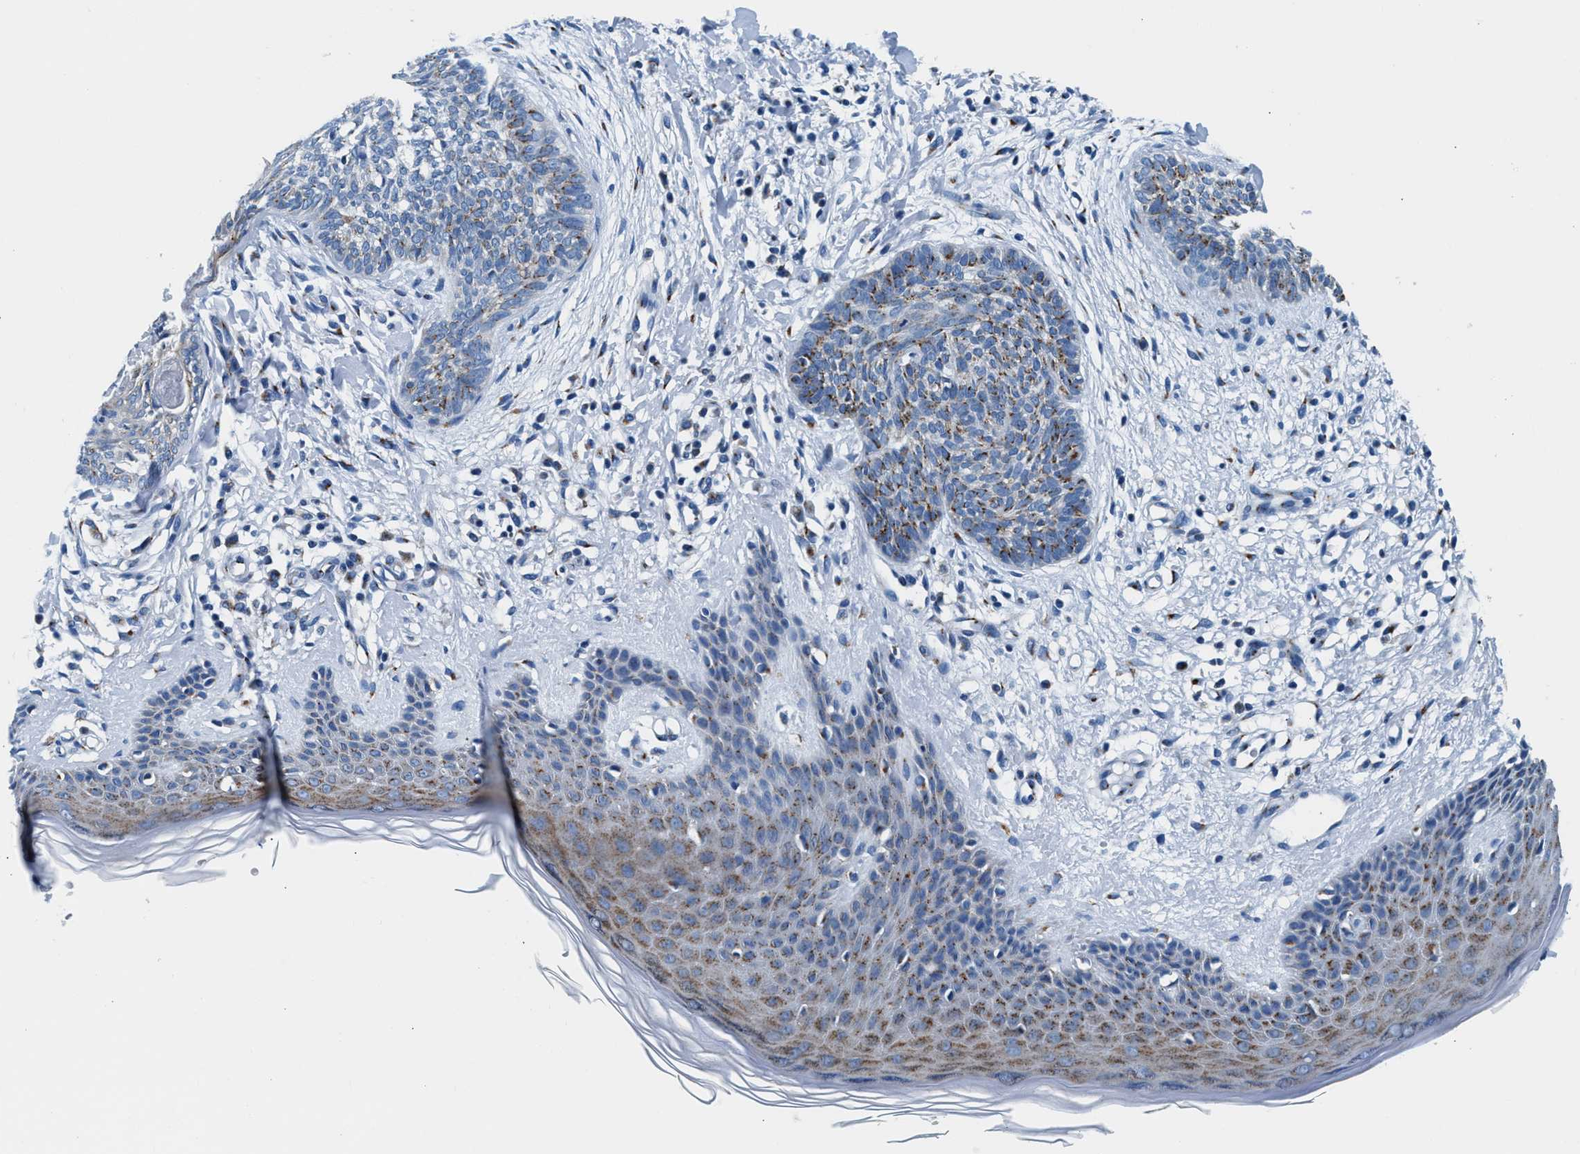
{"staining": {"intensity": "moderate", "quantity": "<25%", "location": "cytoplasmic/membranous"}, "tissue": "skin cancer", "cell_type": "Tumor cells", "image_type": "cancer", "snomed": [{"axis": "morphology", "description": "Basal cell carcinoma"}, {"axis": "topography", "description": "Skin"}], "caption": "Immunohistochemistry (IHC) of human skin cancer demonstrates low levels of moderate cytoplasmic/membranous staining in about <25% of tumor cells.", "gene": "VPS53", "patient": {"sex": "female", "age": 59}}